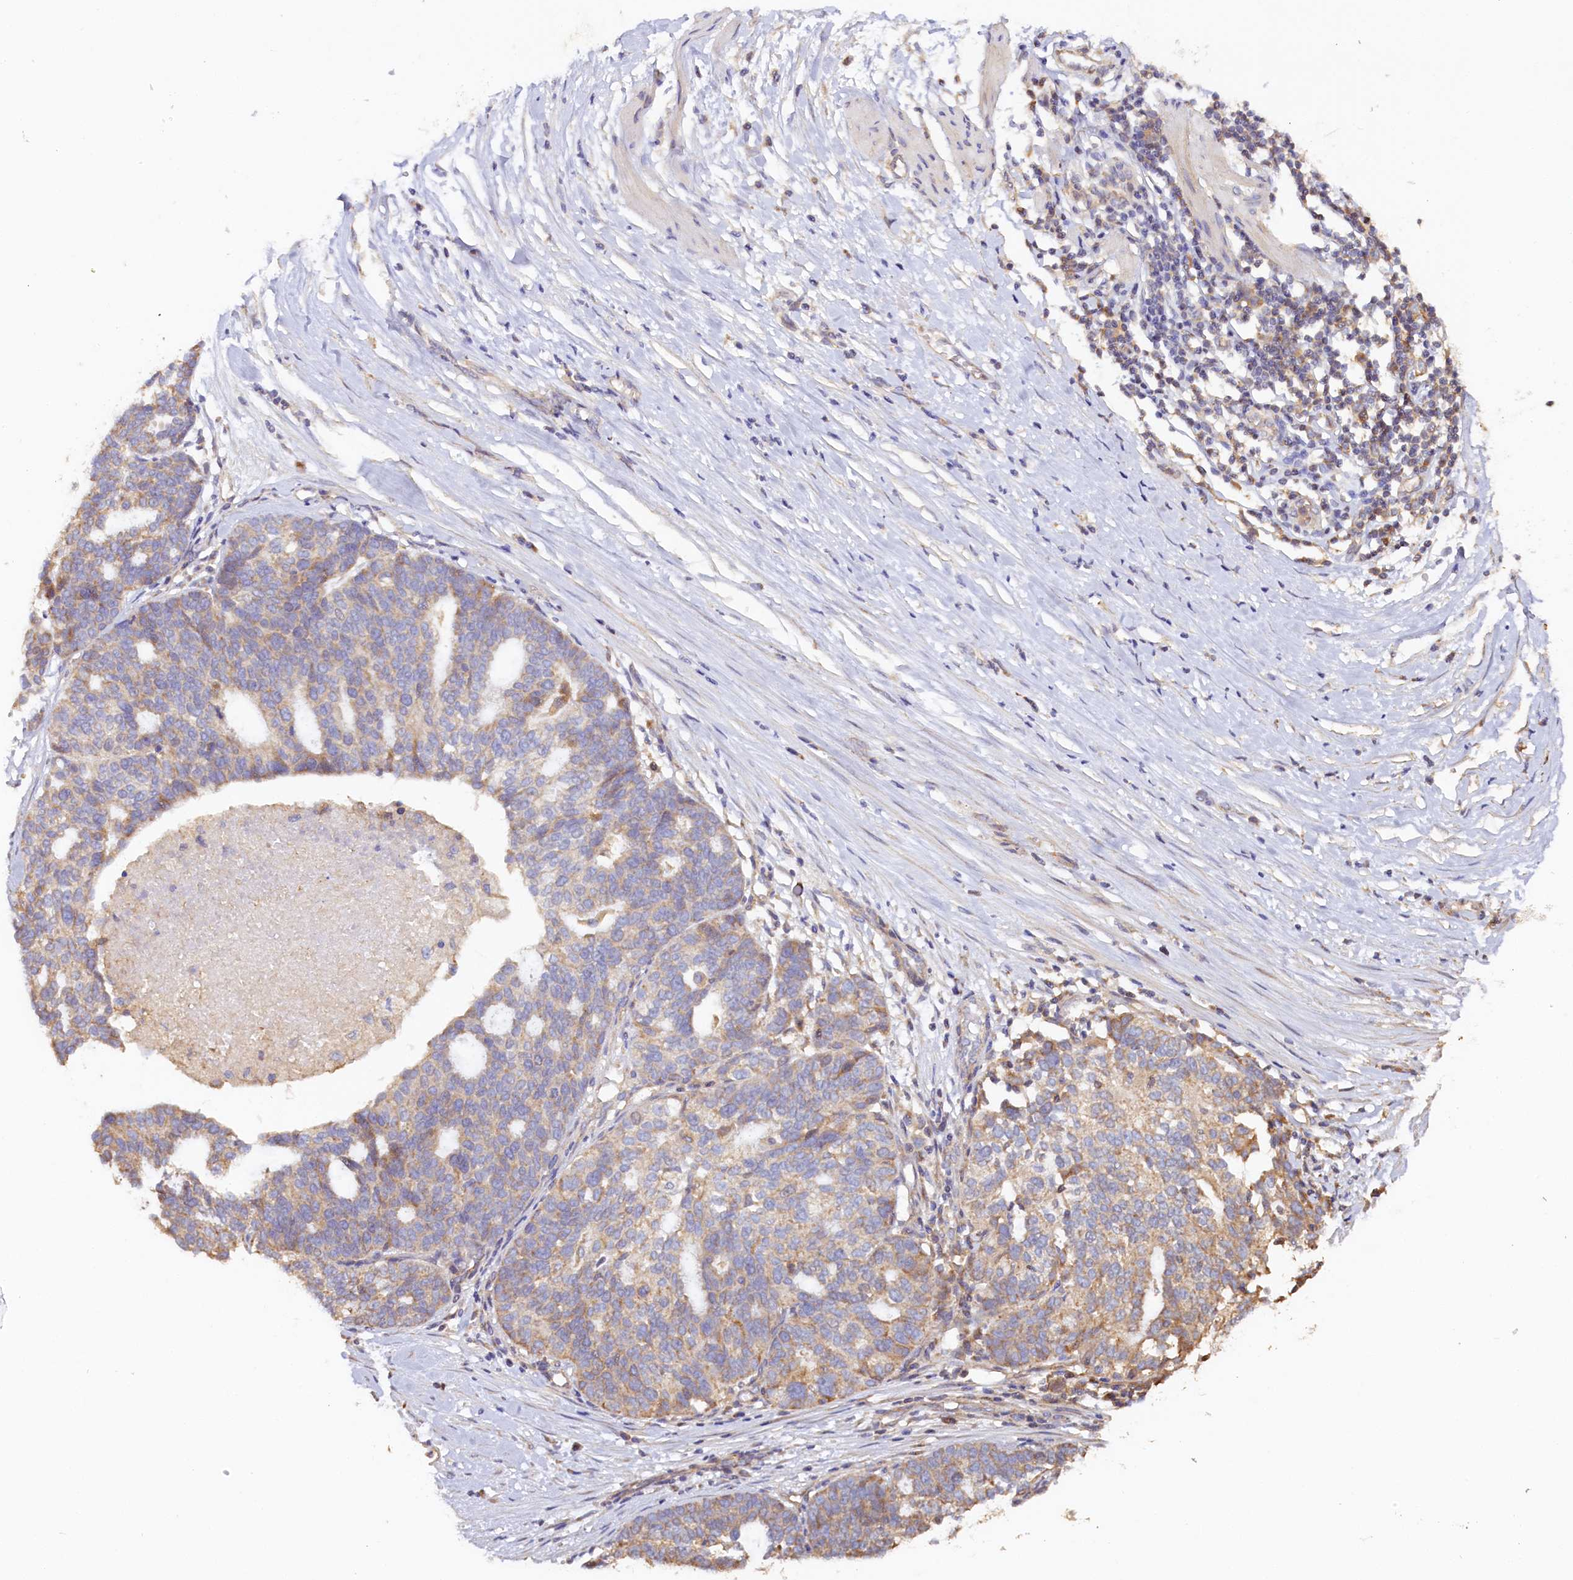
{"staining": {"intensity": "weak", "quantity": "25%-75%", "location": "cytoplasmic/membranous"}, "tissue": "ovarian cancer", "cell_type": "Tumor cells", "image_type": "cancer", "snomed": [{"axis": "morphology", "description": "Cystadenocarcinoma, serous, NOS"}, {"axis": "topography", "description": "Ovary"}], "caption": "Immunohistochemistry of ovarian serous cystadenocarcinoma demonstrates low levels of weak cytoplasmic/membranous staining in approximately 25%-75% of tumor cells.", "gene": "KATNB1", "patient": {"sex": "female", "age": 59}}